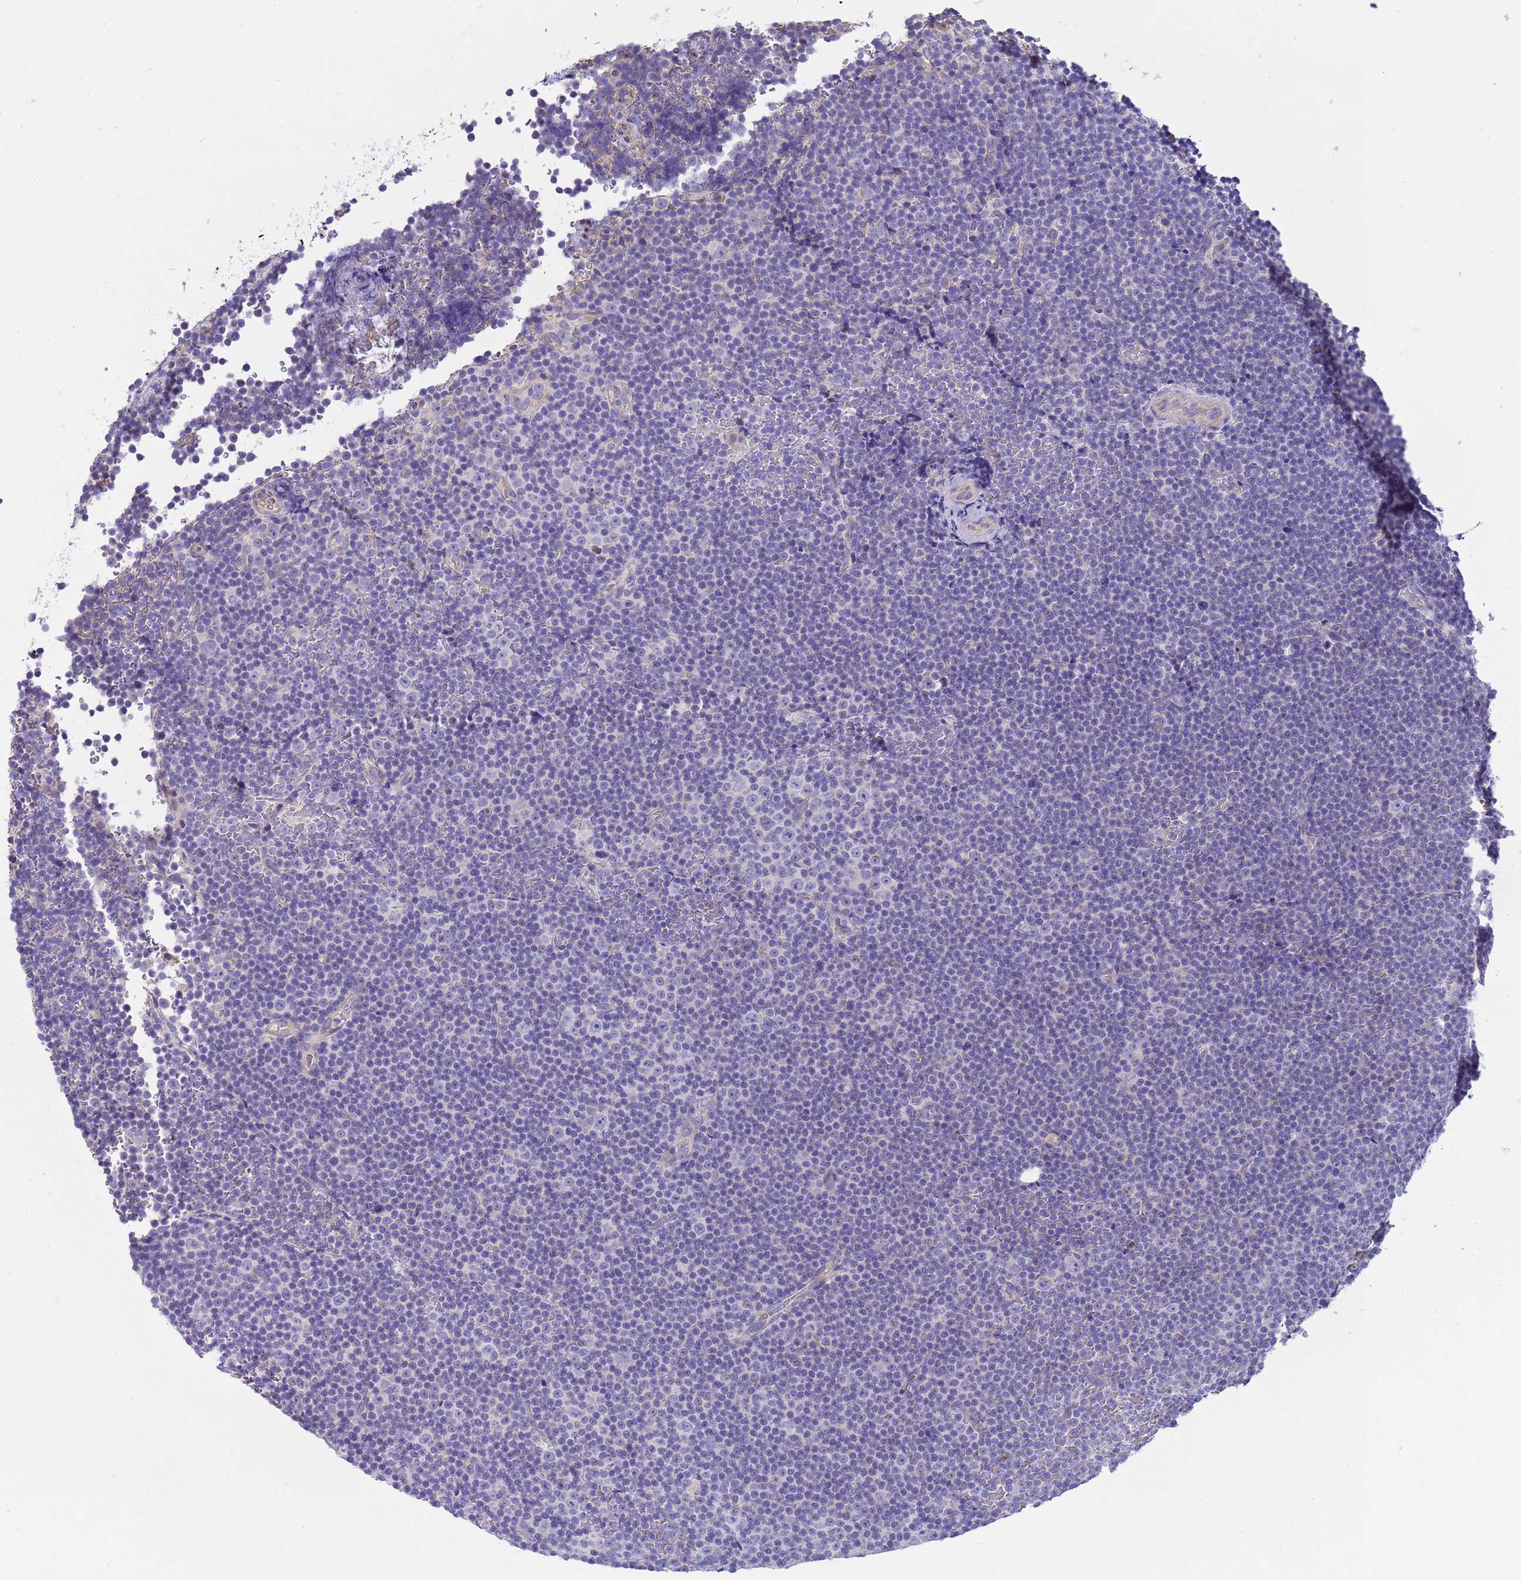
{"staining": {"intensity": "negative", "quantity": "none", "location": "none"}, "tissue": "lymphoma", "cell_type": "Tumor cells", "image_type": "cancer", "snomed": [{"axis": "morphology", "description": "Malignant lymphoma, non-Hodgkin's type, Low grade"}, {"axis": "topography", "description": "Lymph node"}], "caption": "Immunohistochemistry (IHC) histopathology image of lymphoma stained for a protein (brown), which exhibits no staining in tumor cells.", "gene": "RIPPLY2", "patient": {"sex": "female", "age": 67}}